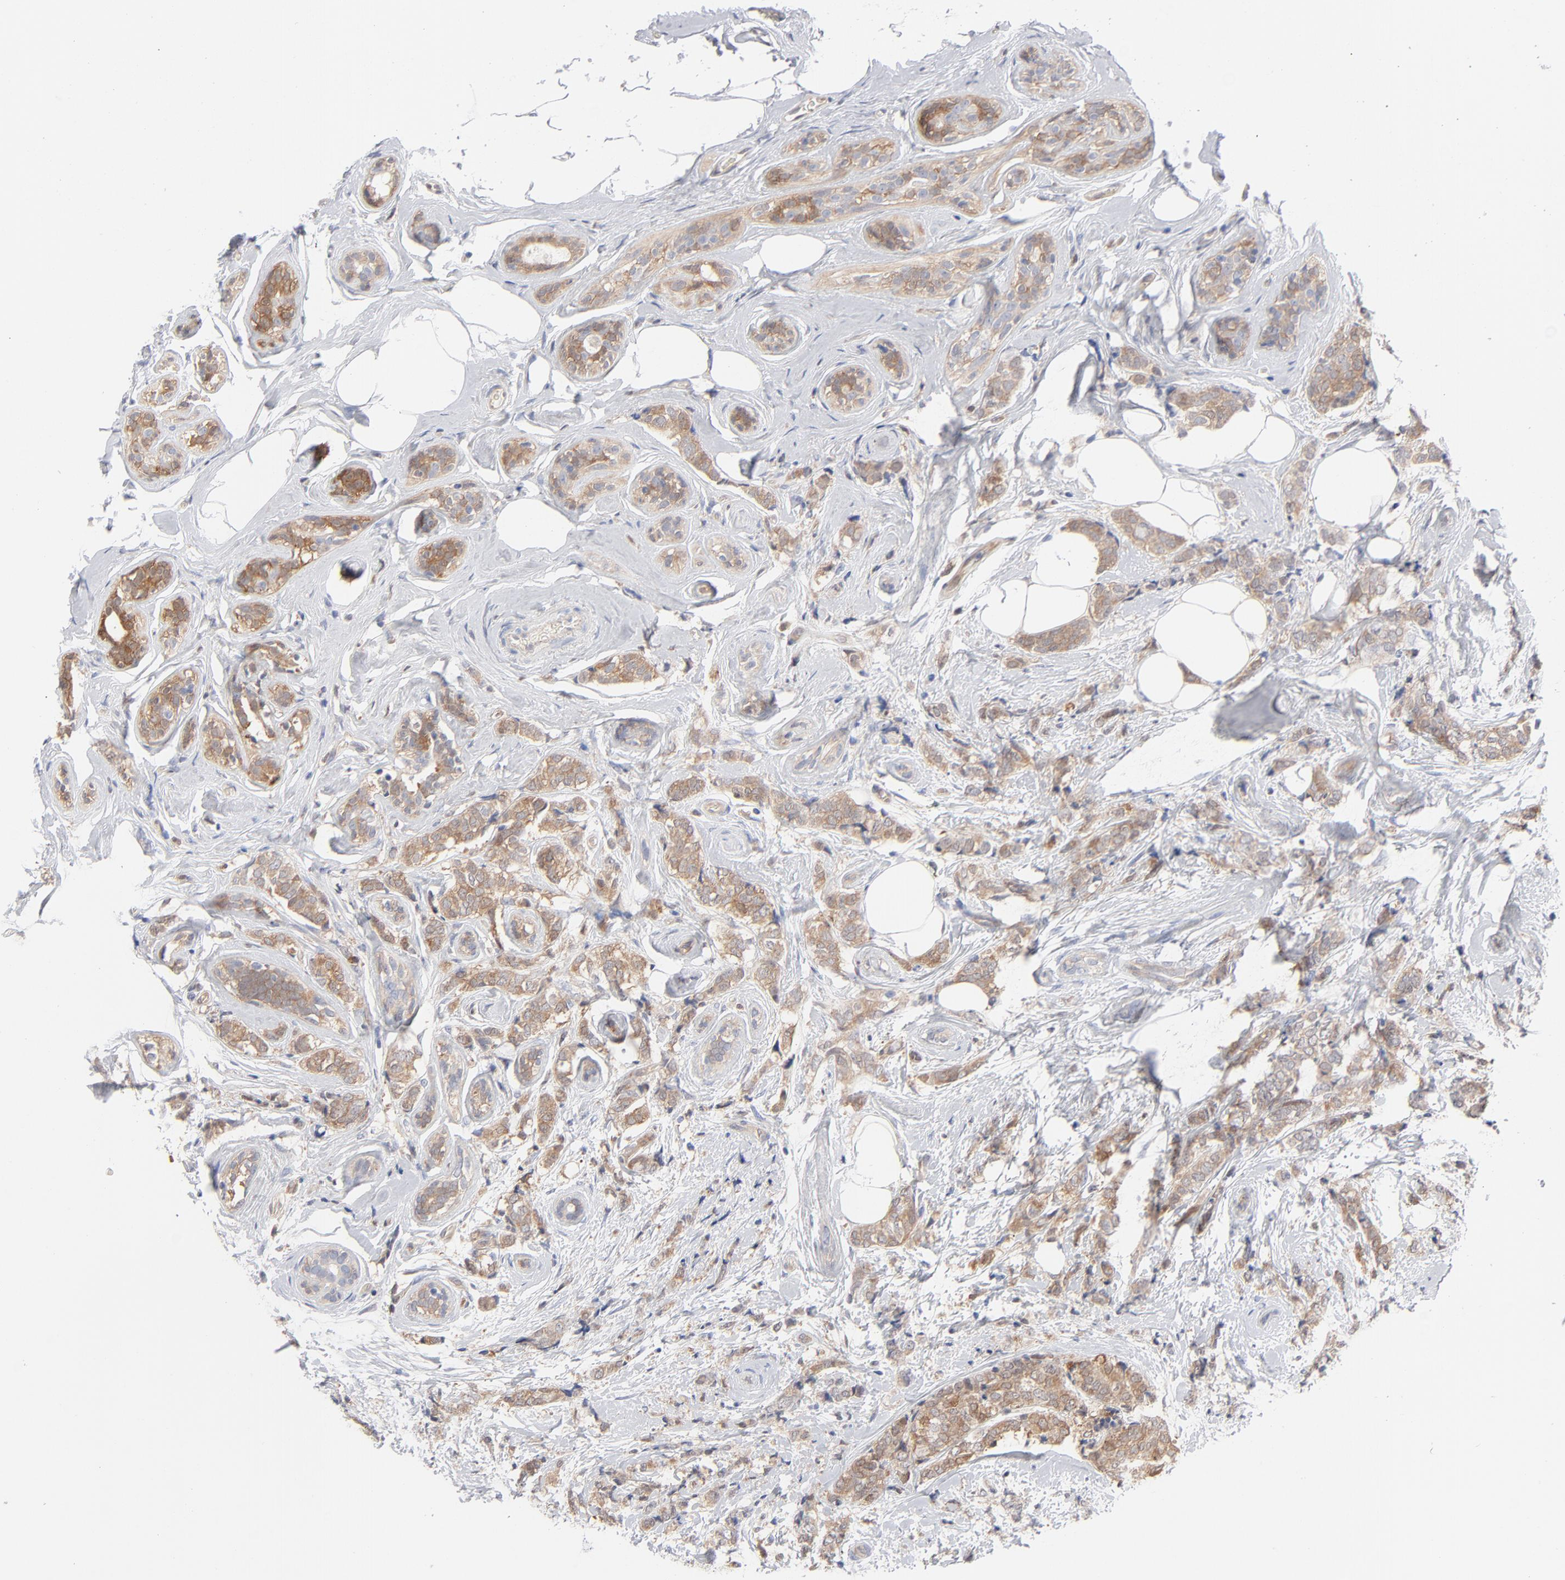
{"staining": {"intensity": "moderate", "quantity": ">75%", "location": "cytoplasmic/membranous"}, "tissue": "breast cancer", "cell_type": "Tumor cells", "image_type": "cancer", "snomed": [{"axis": "morphology", "description": "Lobular carcinoma"}, {"axis": "topography", "description": "Breast"}], "caption": "Immunohistochemical staining of human breast lobular carcinoma shows medium levels of moderate cytoplasmic/membranous protein staining in approximately >75% of tumor cells. Nuclei are stained in blue.", "gene": "ARRB1", "patient": {"sex": "female", "age": 60}}